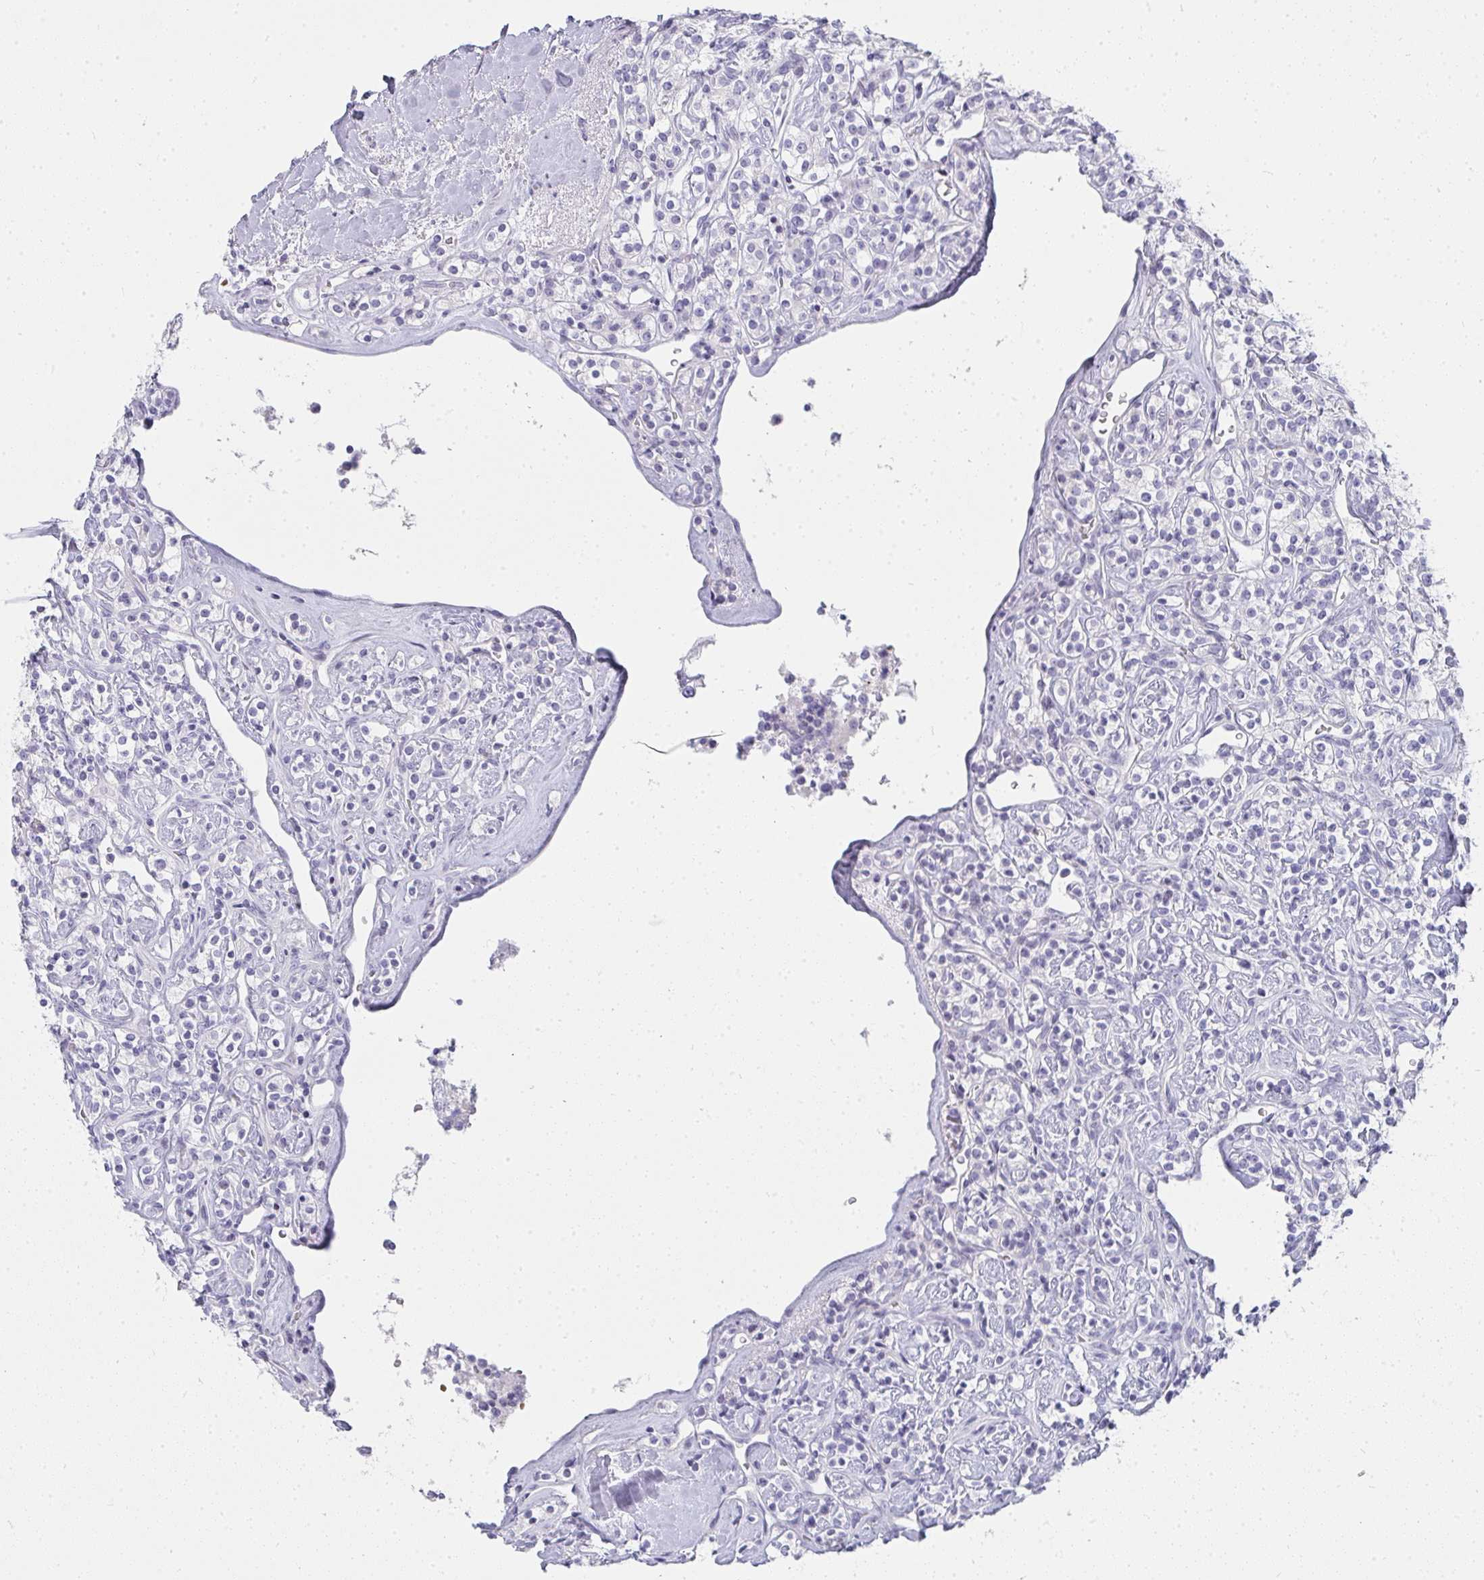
{"staining": {"intensity": "negative", "quantity": "none", "location": "none"}, "tissue": "renal cancer", "cell_type": "Tumor cells", "image_type": "cancer", "snomed": [{"axis": "morphology", "description": "Adenocarcinoma, NOS"}, {"axis": "topography", "description": "Kidney"}], "caption": "DAB (3,3'-diaminobenzidine) immunohistochemical staining of renal adenocarcinoma demonstrates no significant expression in tumor cells.", "gene": "ZNF182", "patient": {"sex": "male", "age": 77}}